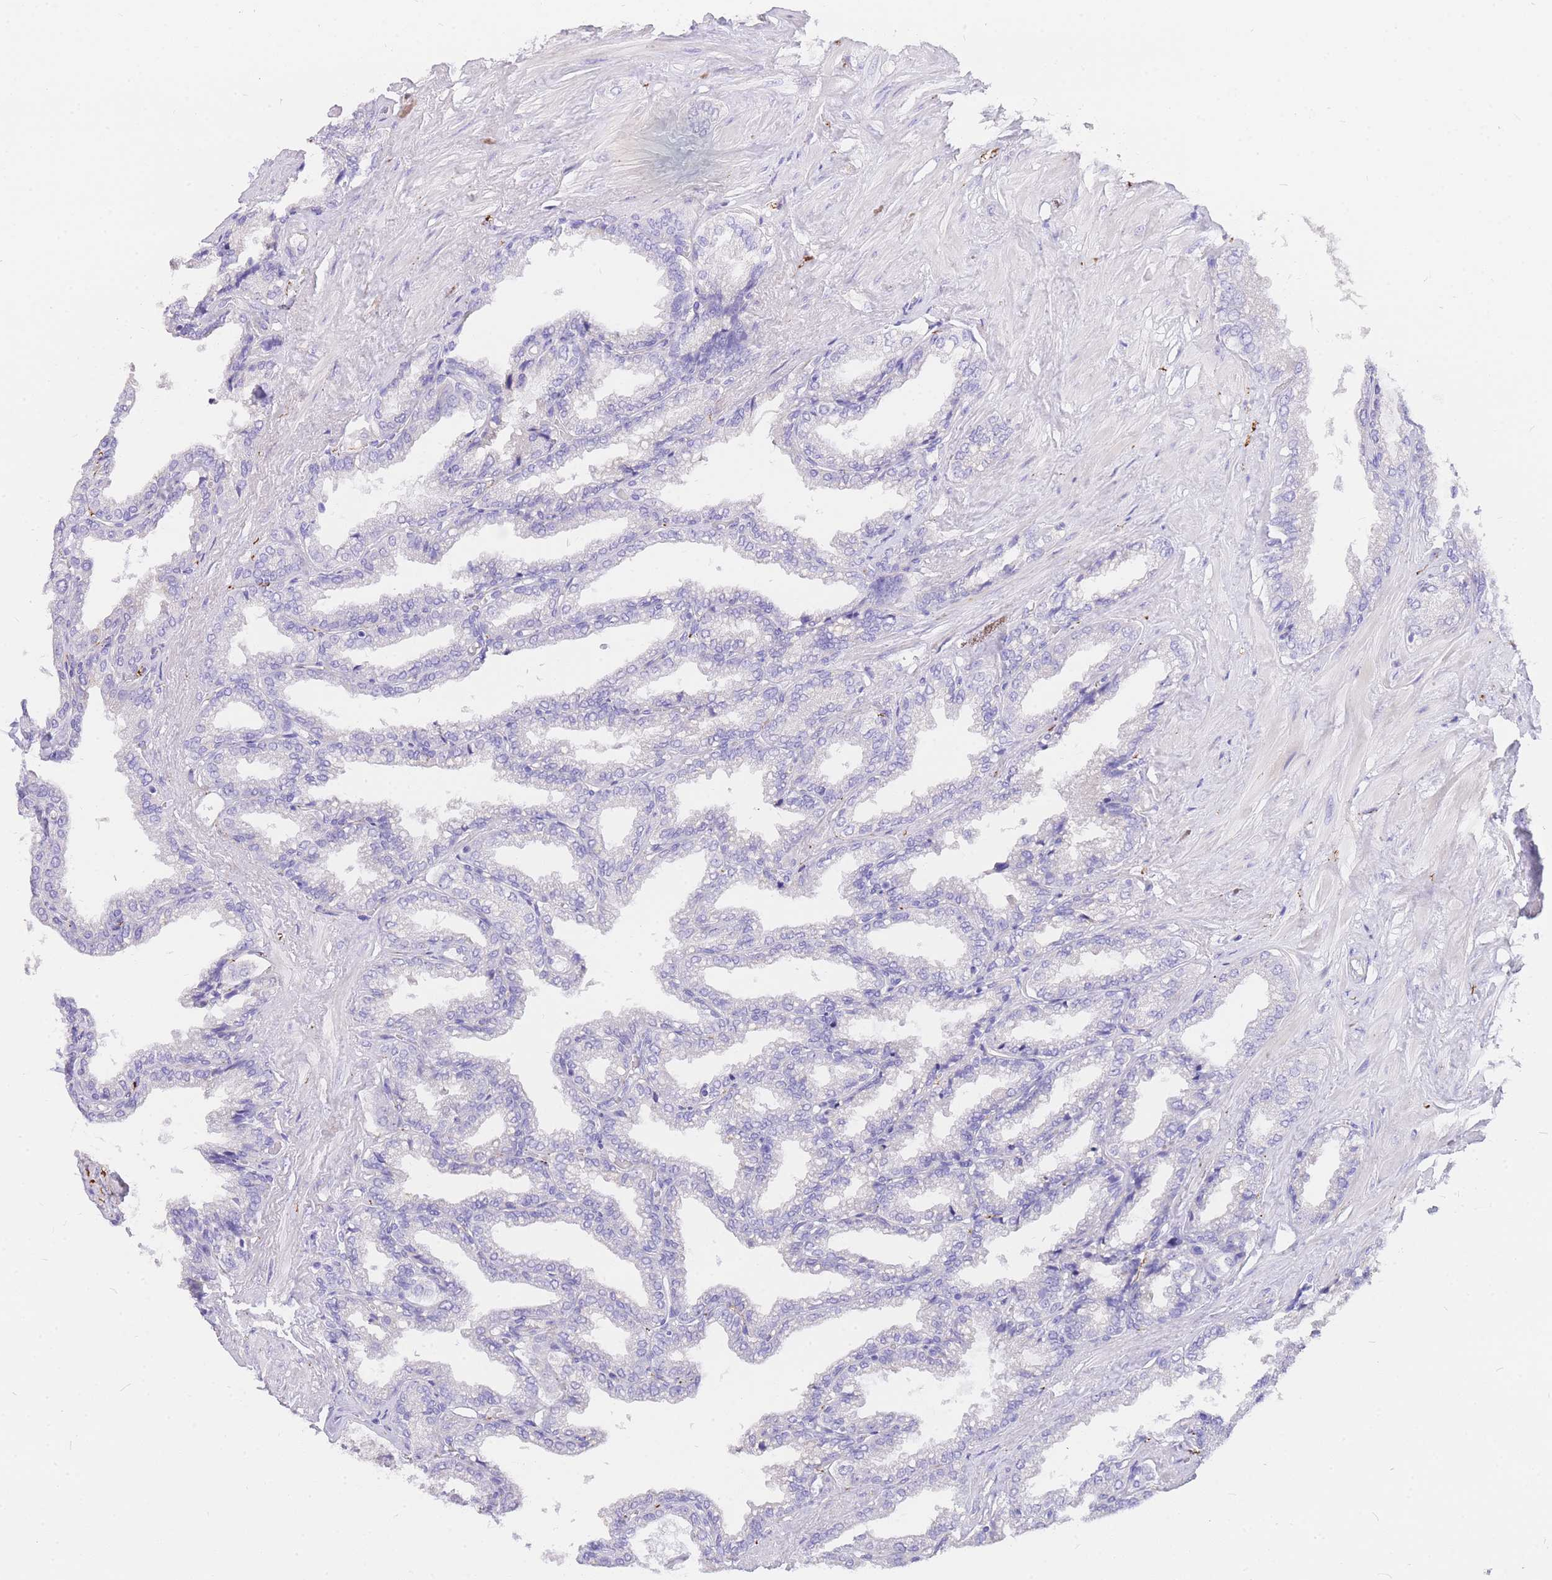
{"staining": {"intensity": "weak", "quantity": "25%-75%", "location": "cytoplasmic/membranous"}, "tissue": "seminal vesicle", "cell_type": "Glandular cells", "image_type": "normal", "snomed": [{"axis": "morphology", "description": "Normal tissue, NOS"}, {"axis": "topography", "description": "Seminal veicle"}], "caption": "Protein staining by IHC exhibits weak cytoplasmic/membranous positivity in approximately 25%-75% of glandular cells in unremarkable seminal vesicle. (Stains: DAB in brown, nuclei in blue, Microscopy: brightfield microscopy at high magnification).", "gene": "UPK1A", "patient": {"sex": "male", "age": 46}}